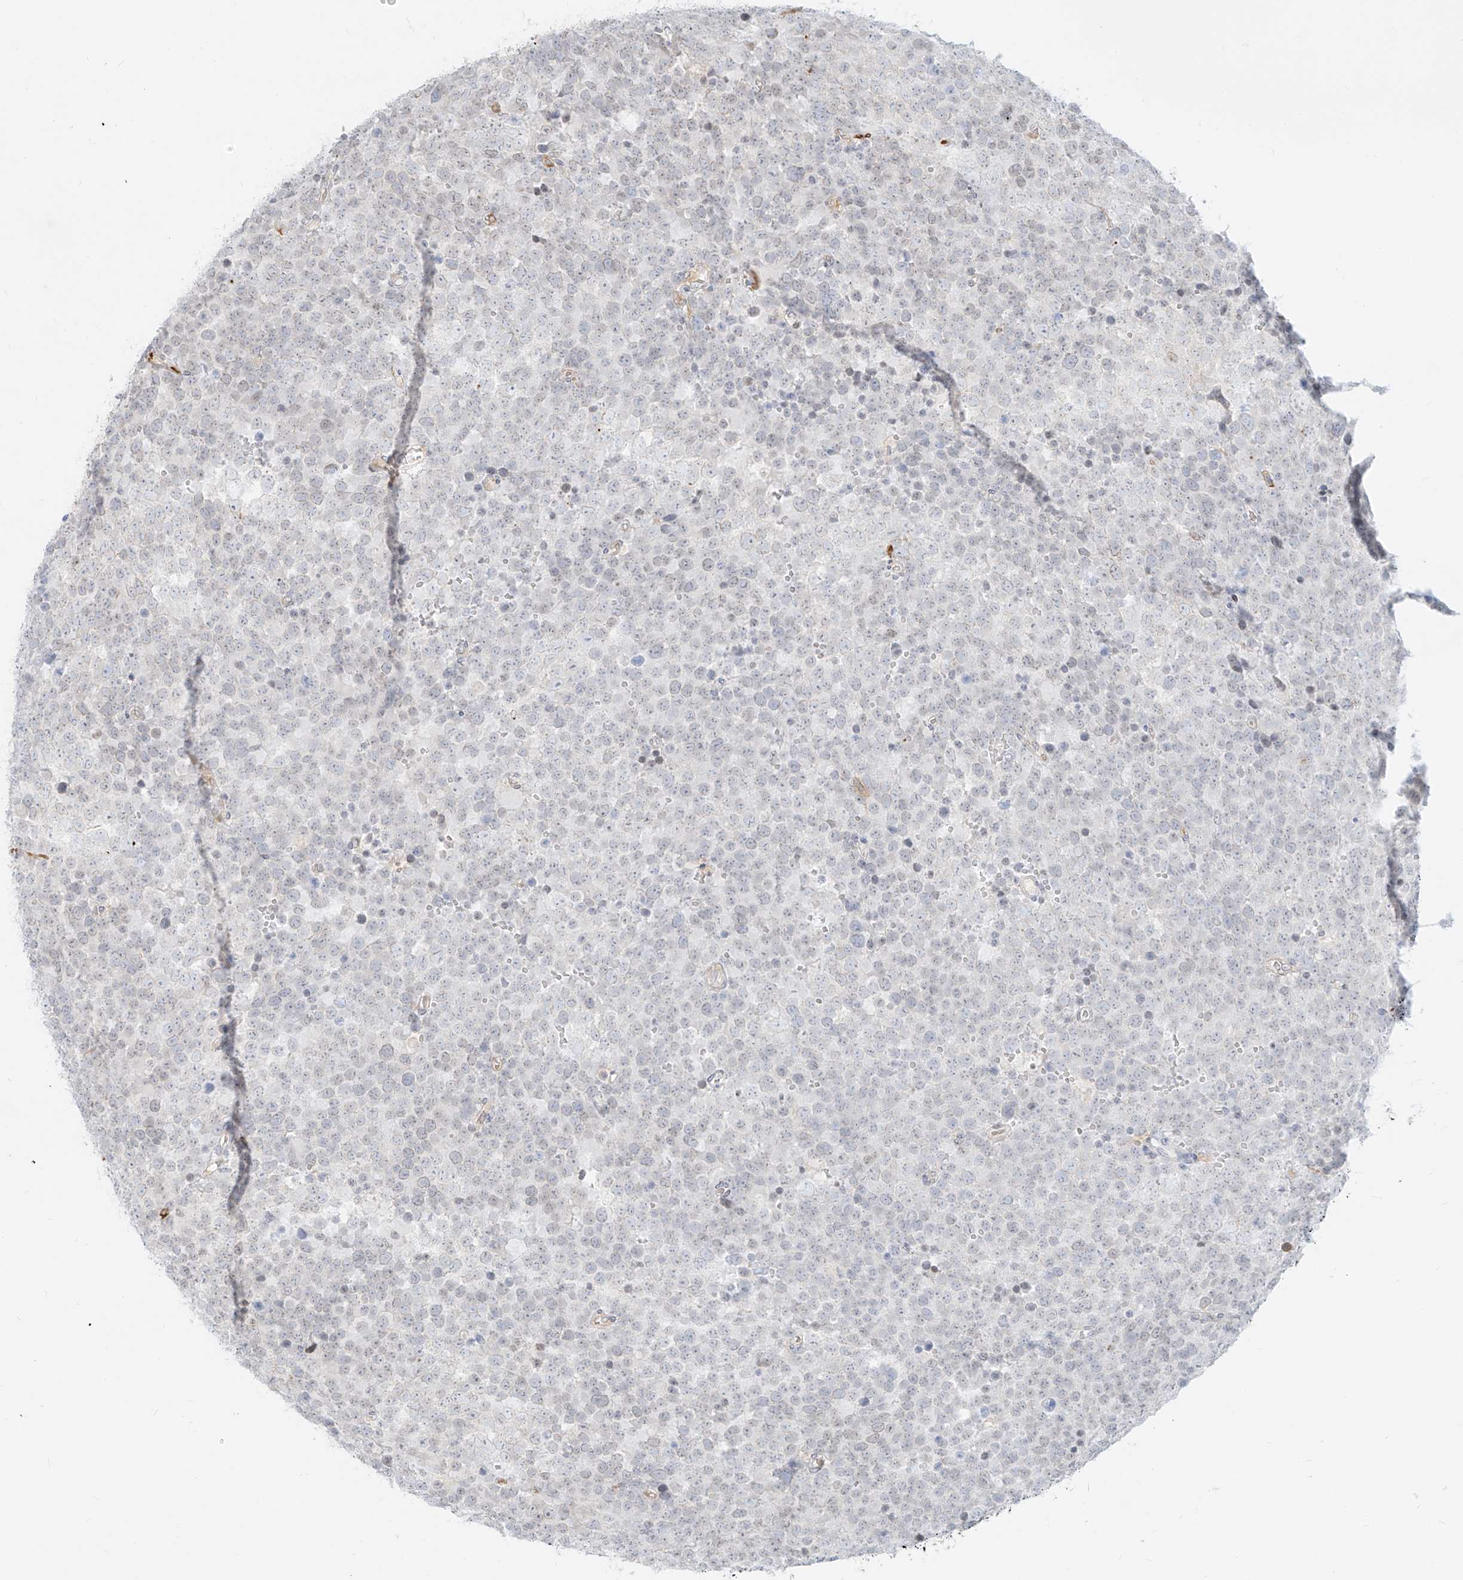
{"staining": {"intensity": "negative", "quantity": "none", "location": "none"}, "tissue": "testis cancer", "cell_type": "Tumor cells", "image_type": "cancer", "snomed": [{"axis": "morphology", "description": "Seminoma, NOS"}, {"axis": "topography", "description": "Testis"}], "caption": "Immunohistochemistry (IHC) image of neoplastic tissue: human testis cancer (seminoma) stained with DAB (3,3'-diaminobenzidine) exhibits no significant protein staining in tumor cells. (Stains: DAB (3,3'-diaminobenzidine) IHC with hematoxylin counter stain, Microscopy: brightfield microscopy at high magnification).", "gene": "NHSL1", "patient": {"sex": "male", "age": 71}}